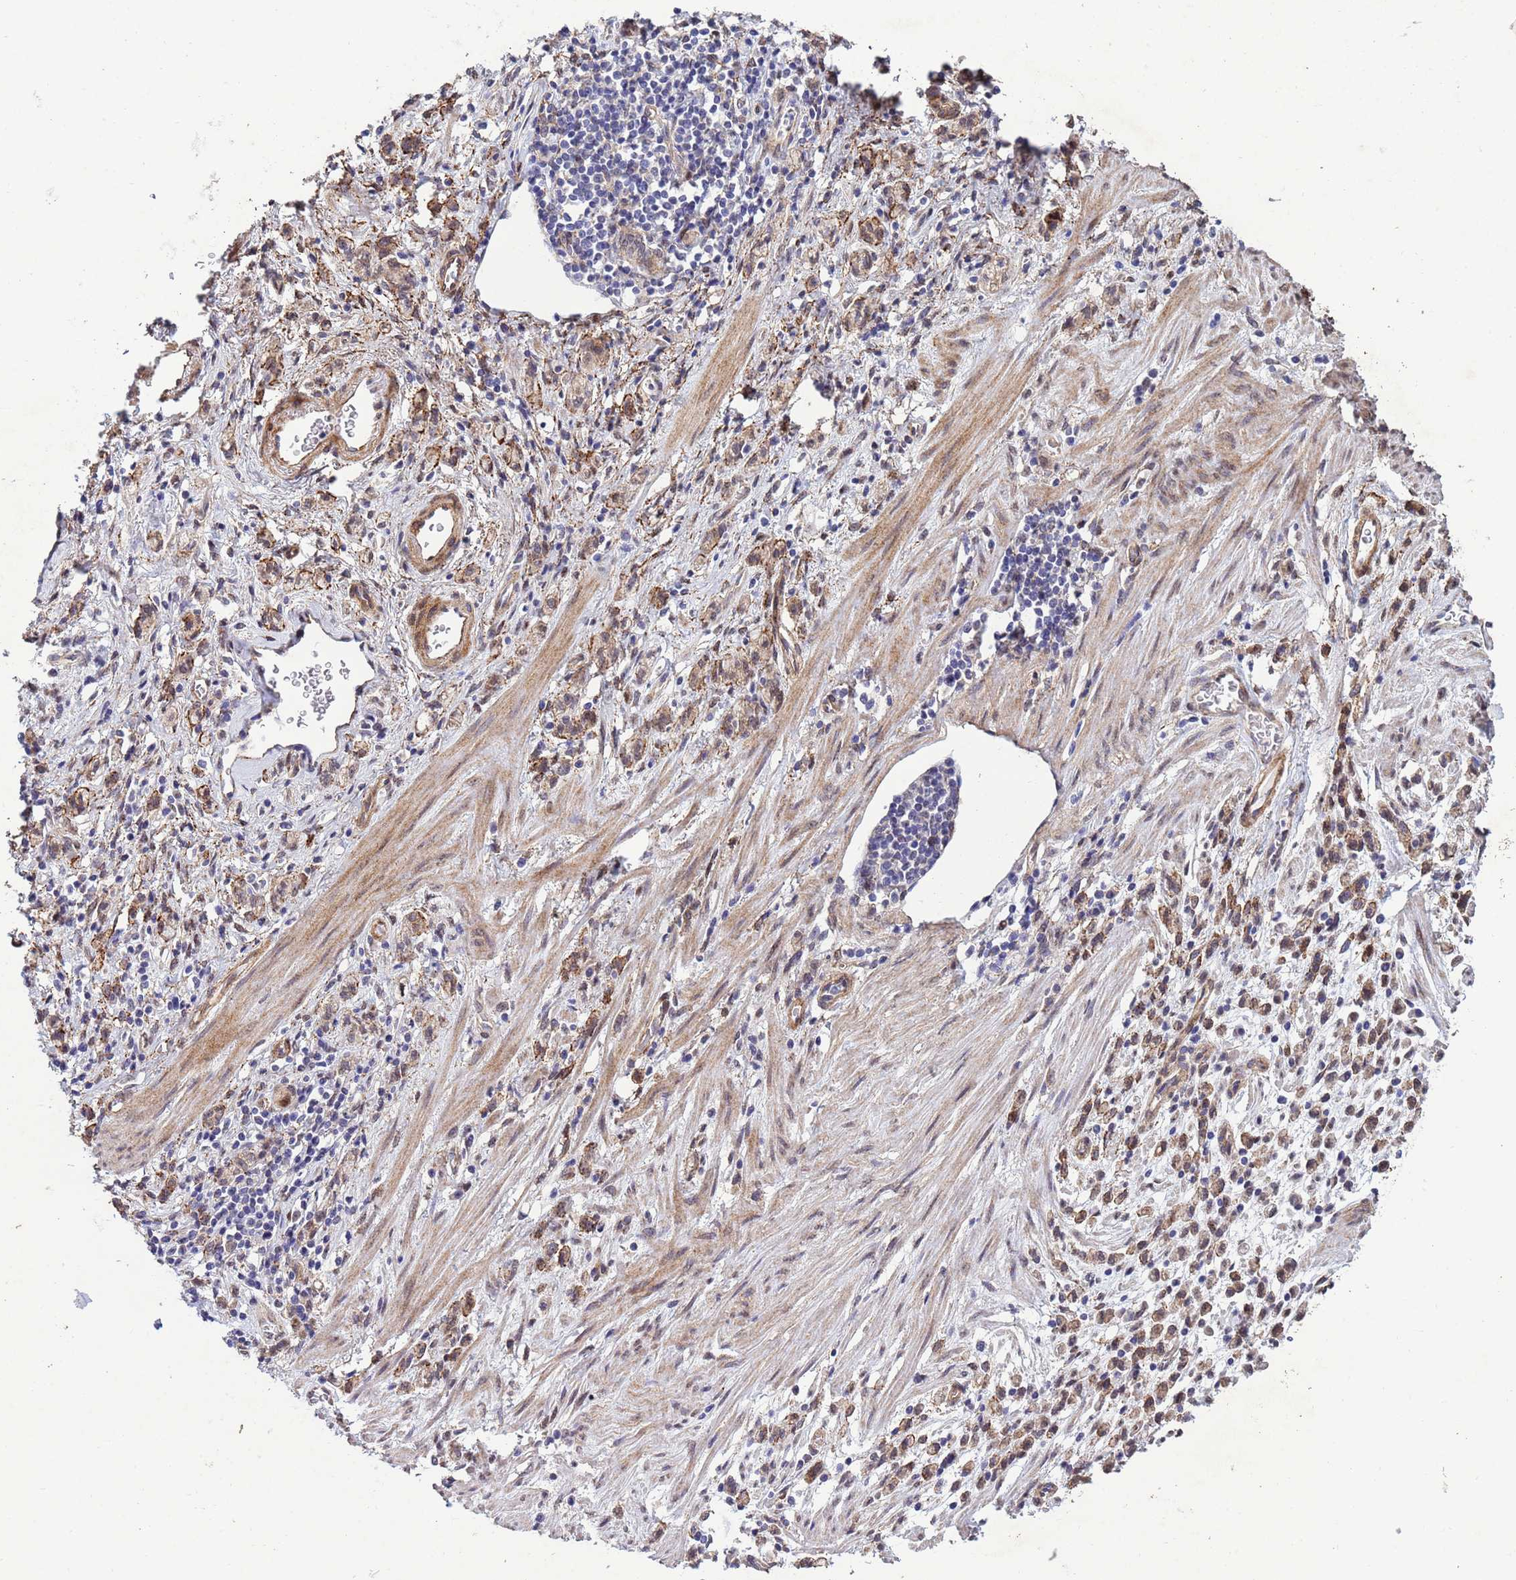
{"staining": {"intensity": "moderate", "quantity": ">75%", "location": "cytoplasmic/membranous"}, "tissue": "stomach cancer", "cell_type": "Tumor cells", "image_type": "cancer", "snomed": [{"axis": "morphology", "description": "Adenocarcinoma, NOS"}, {"axis": "topography", "description": "Stomach"}], "caption": "IHC (DAB (3,3'-diaminobenzidine)) staining of human stomach cancer shows moderate cytoplasmic/membranous protein positivity in approximately >75% of tumor cells.", "gene": "TRIP6", "patient": {"sex": "male", "age": 77}}